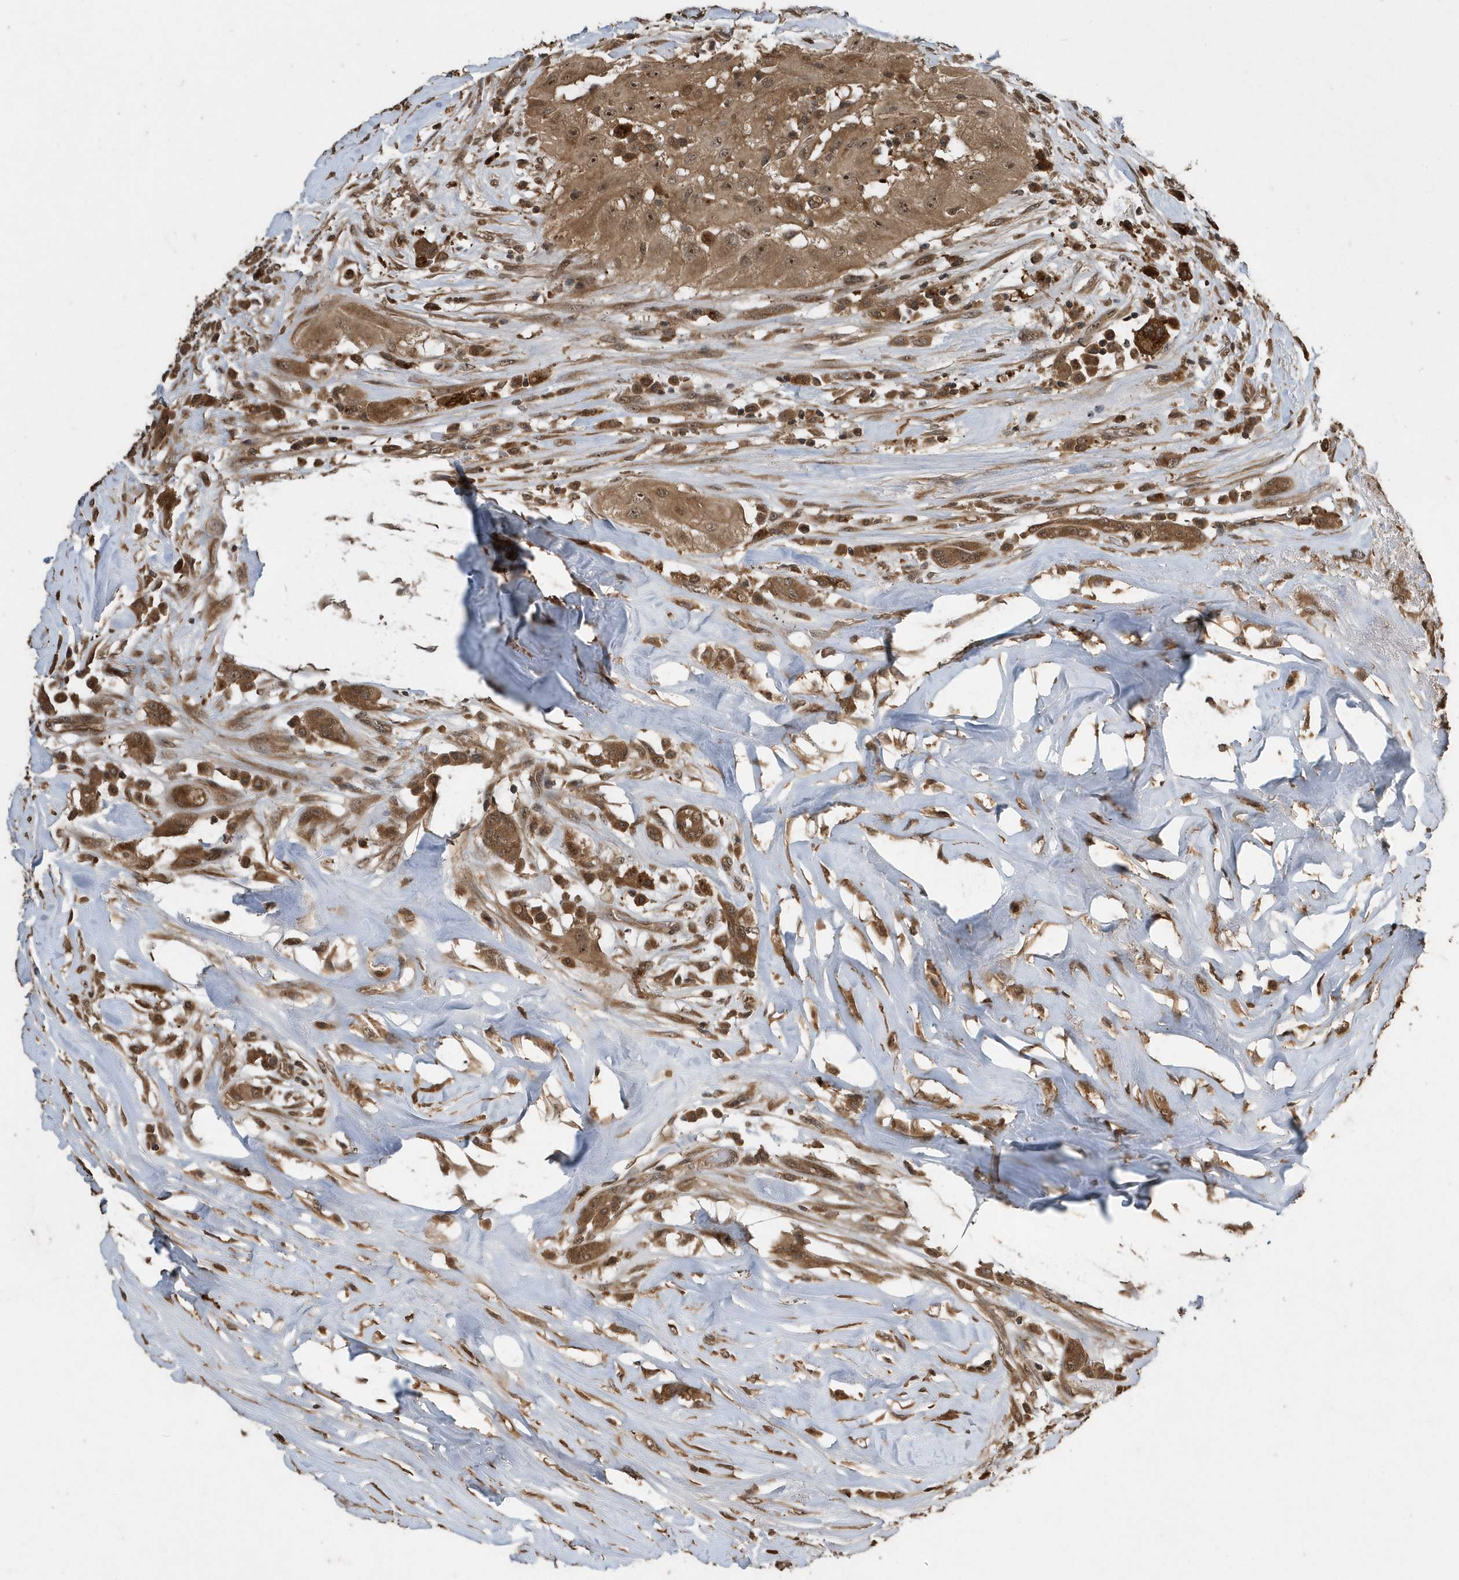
{"staining": {"intensity": "moderate", "quantity": ">75%", "location": "cytoplasmic/membranous,nuclear"}, "tissue": "thyroid cancer", "cell_type": "Tumor cells", "image_type": "cancer", "snomed": [{"axis": "morphology", "description": "Papillary adenocarcinoma, NOS"}, {"axis": "topography", "description": "Thyroid gland"}], "caption": "A micrograph of papillary adenocarcinoma (thyroid) stained for a protein reveals moderate cytoplasmic/membranous and nuclear brown staining in tumor cells.", "gene": "WASHC5", "patient": {"sex": "female", "age": 59}}